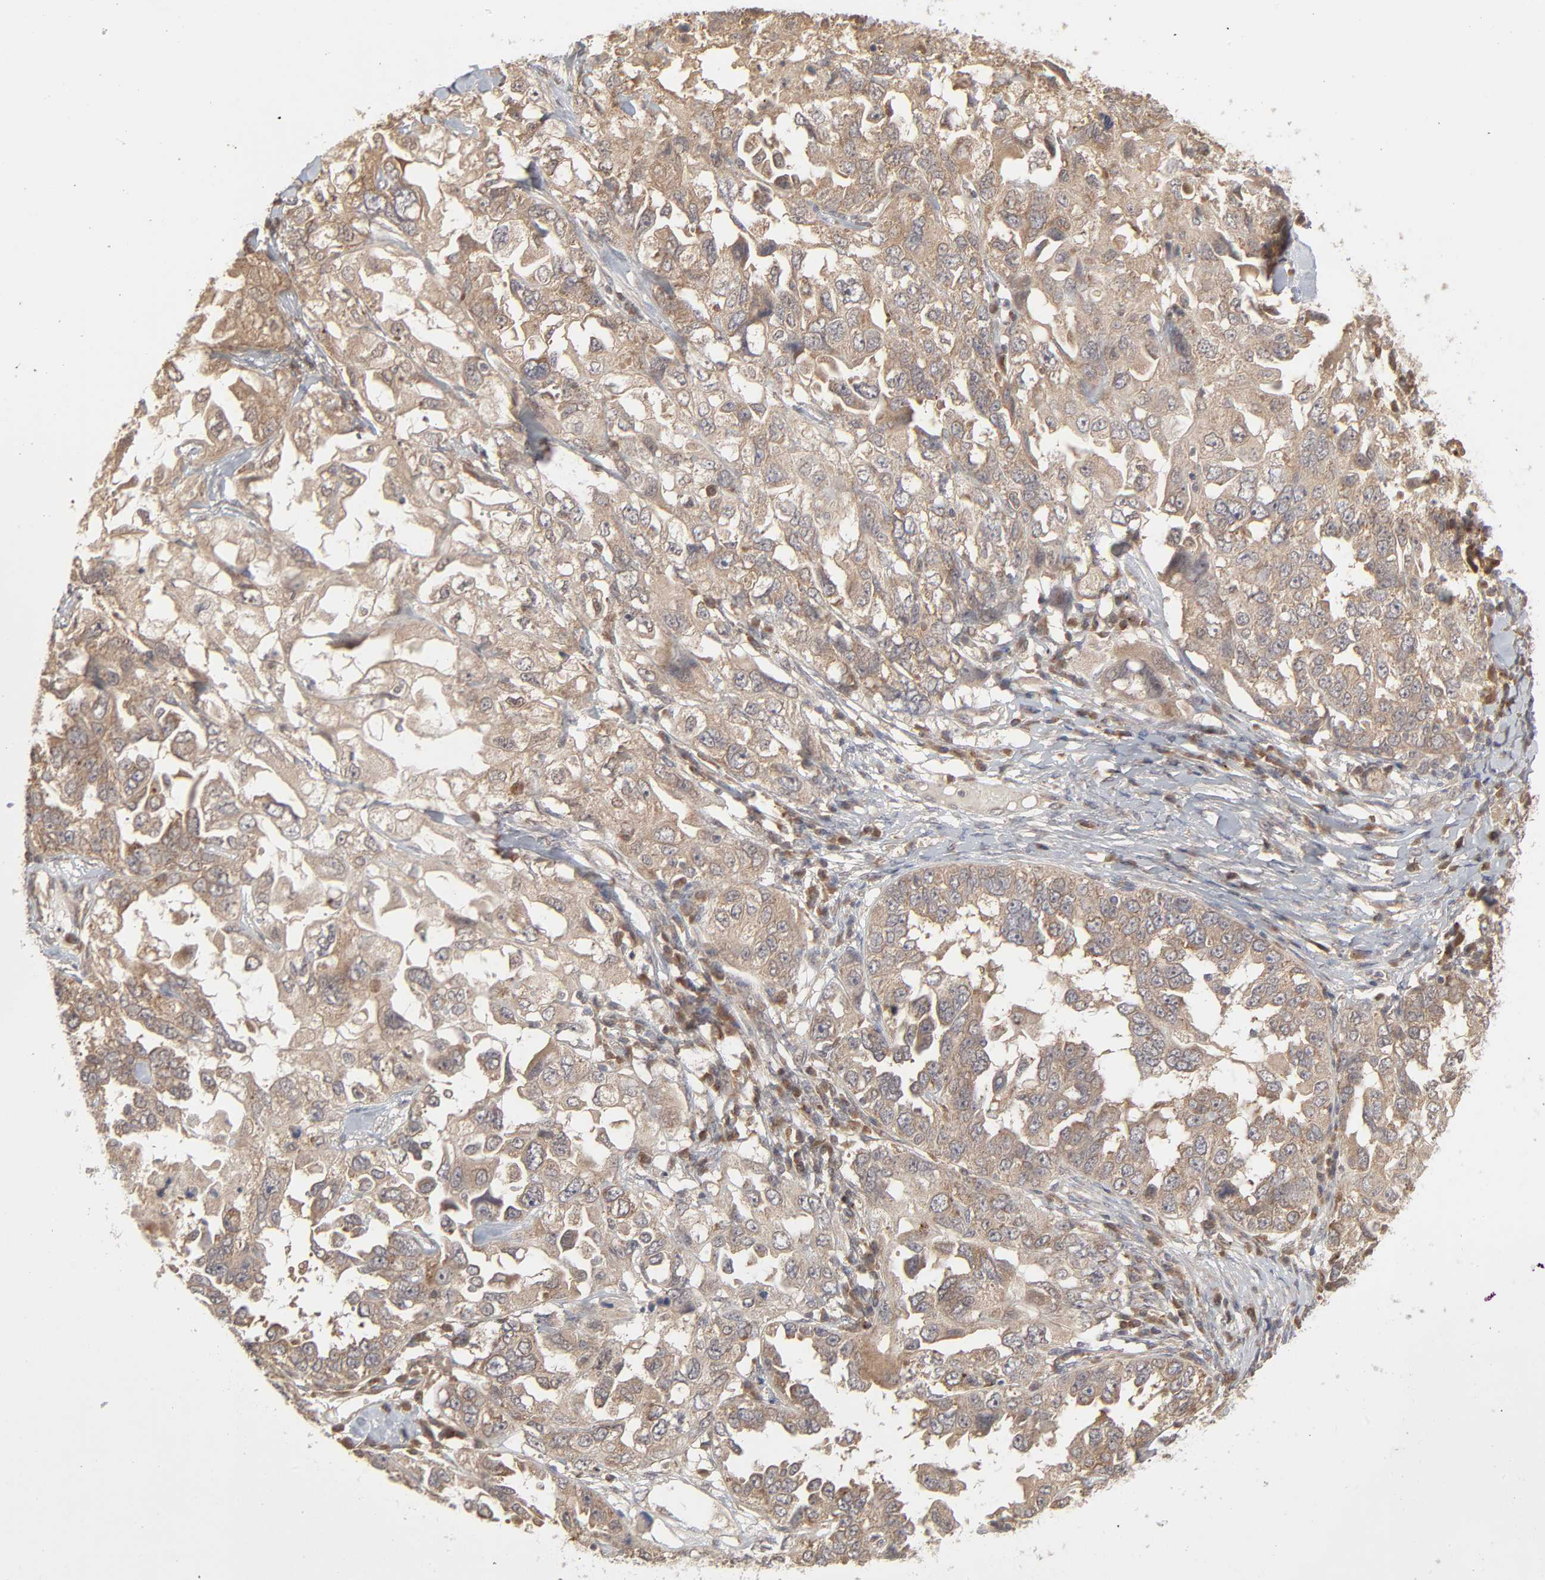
{"staining": {"intensity": "weak", "quantity": ">75%", "location": "cytoplasmic/membranous"}, "tissue": "ovarian cancer", "cell_type": "Tumor cells", "image_type": "cancer", "snomed": [{"axis": "morphology", "description": "Cystadenocarcinoma, serous, NOS"}, {"axis": "topography", "description": "Ovary"}], "caption": "Immunohistochemical staining of human serous cystadenocarcinoma (ovarian) reveals low levels of weak cytoplasmic/membranous positivity in about >75% of tumor cells. Immunohistochemistry (ihc) stains the protein in brown and the nuclei are stained blue.", "gene": "SCFD1", "patient": {"sex": "female", "age": 82}}